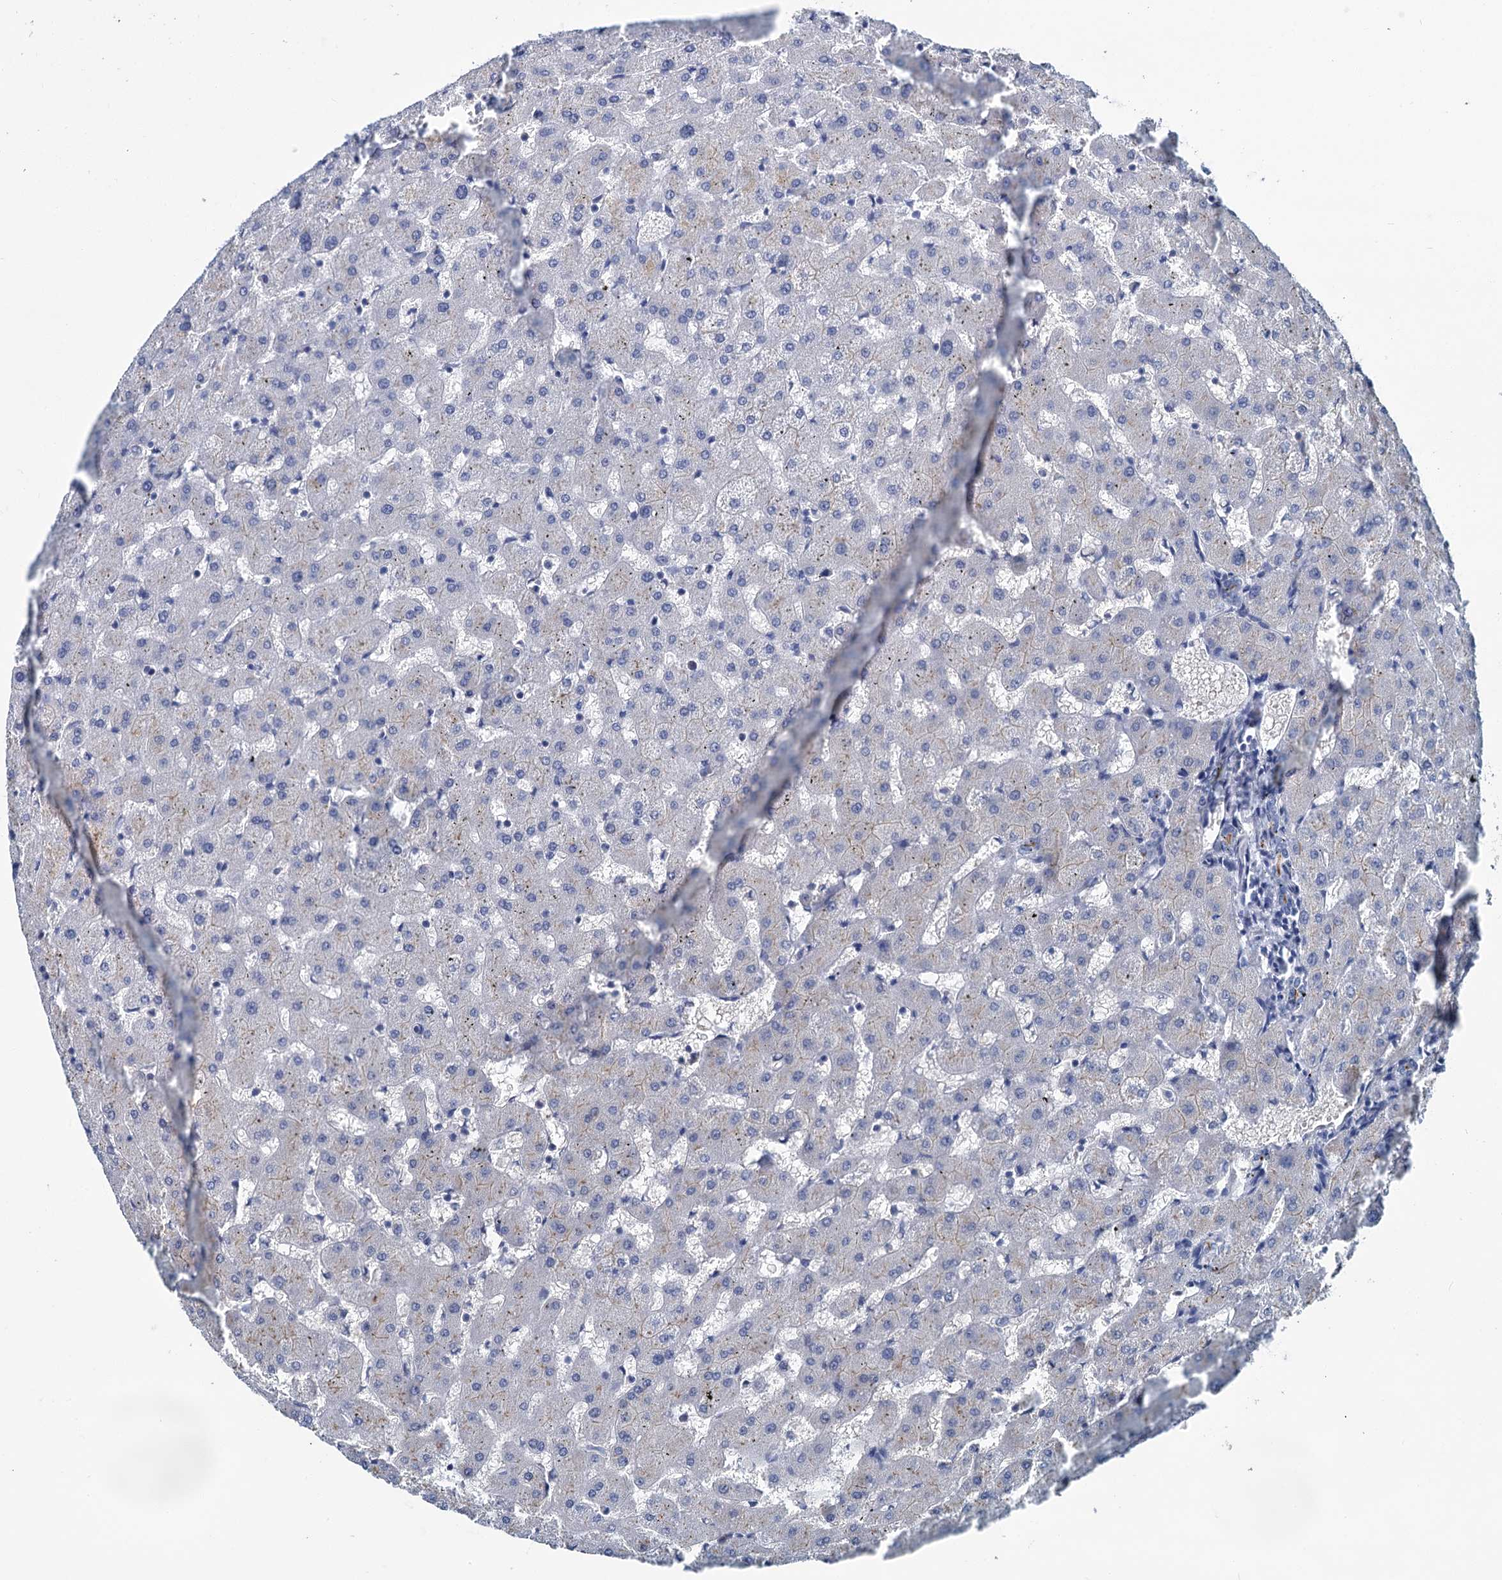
{"staining": {"intensity": "negative", "quantity": "none", "location": "none"}, "tissue": "liver", "cell_type": "Cholangiocytes", "image_type": "normal", "snomed": [{"axis": "morphology", "description": "Normal tissue, NOS"}, {"axis": "topography", "description": "Liver"}], "caption": "Immunohistochemical staining of unremarkable liver demonstrates no significant staining in cholangiocytes. (Brightfield microscopy of DAB (3,3'-diaminobenzidine) immunohistochemistry at high magnification).", "gene": "MIOX", "patient": {"sex": "female", "age": 63}}